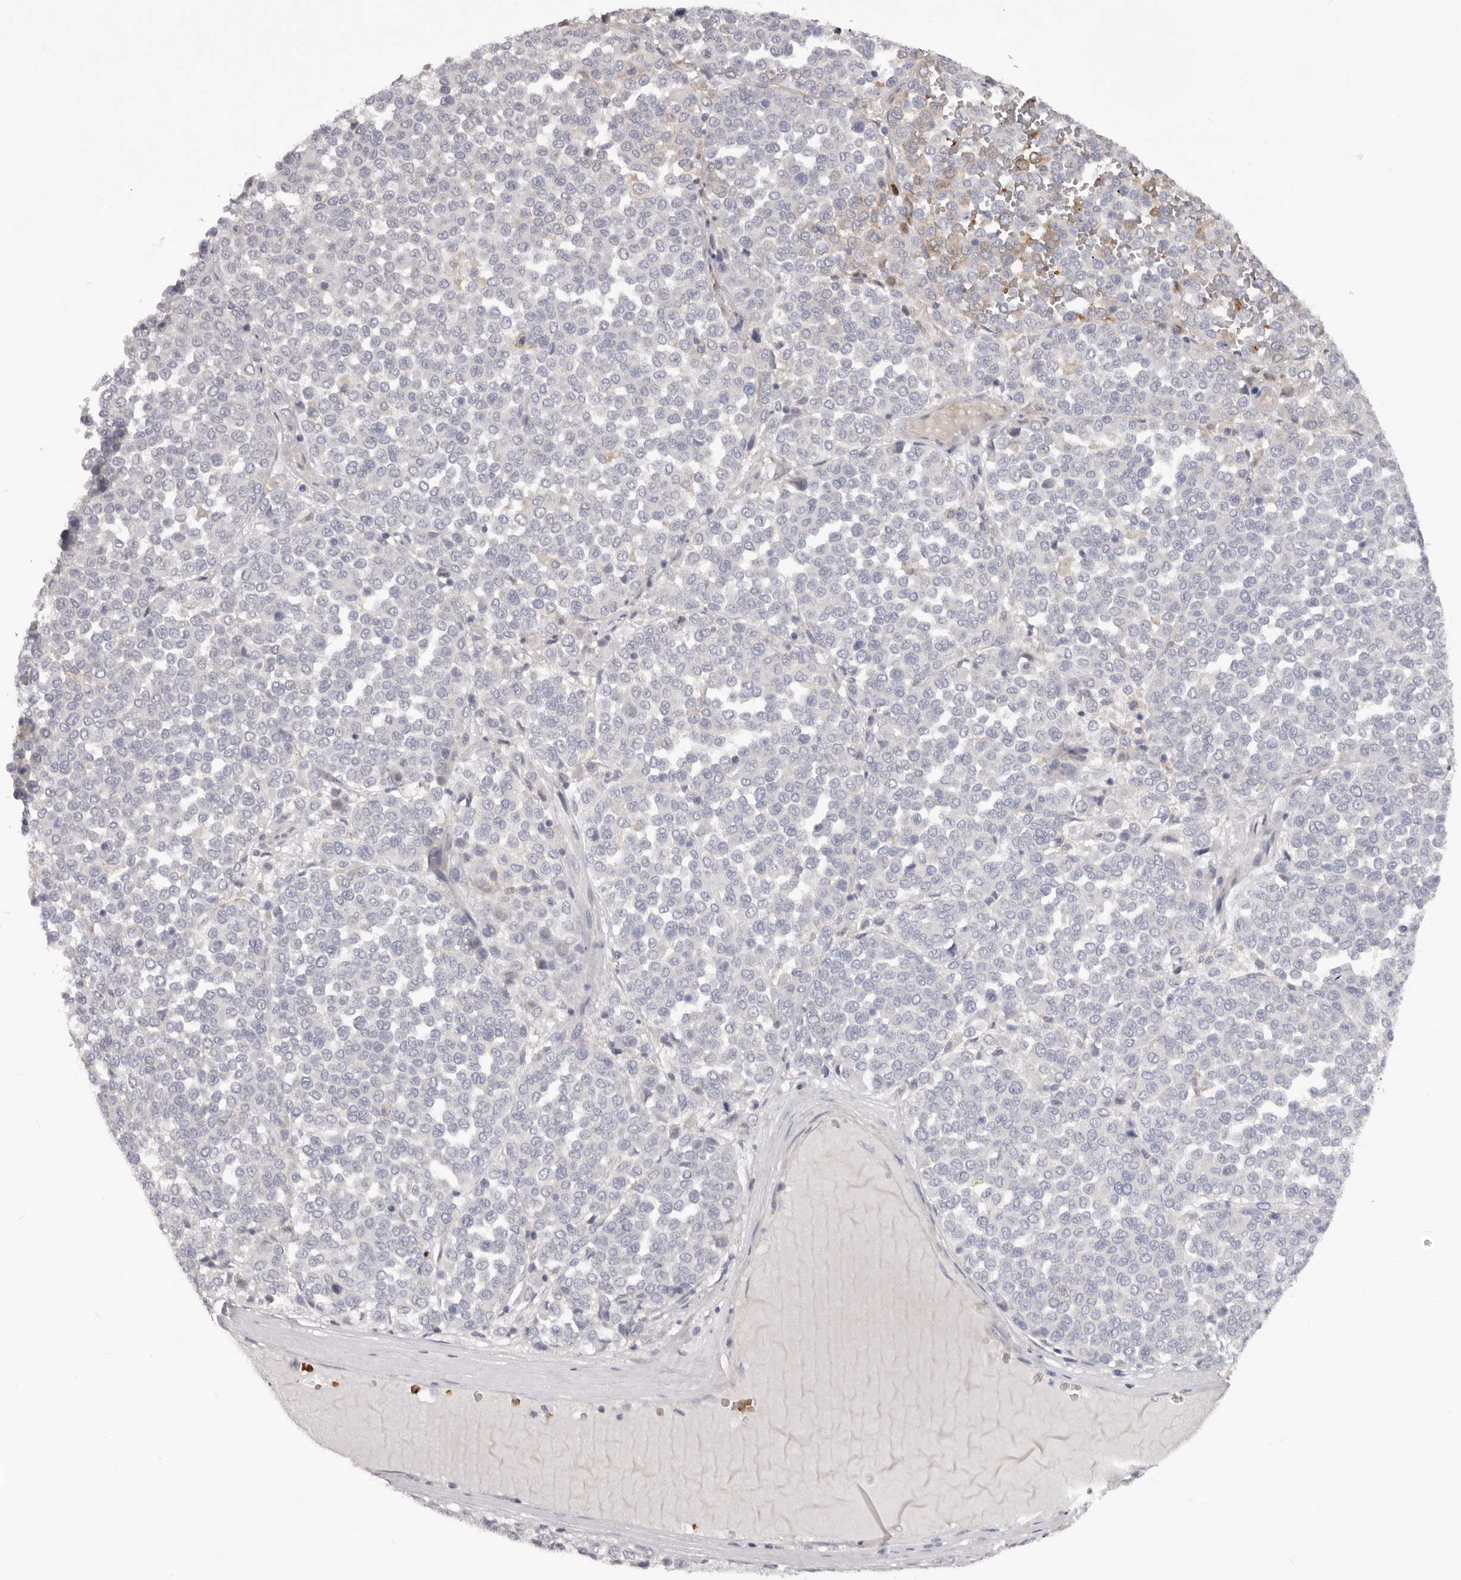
{"staining": {"intensity": "weak", "quantity": "<25%", "location": "cytoplasmic/membranous"}, "tissue": "melanoma", "cell_type": "Tumor cells", "image_type": "cancer", "snomed": [{"axis": "morphology", "description": "Malignant melanoma, Metastatic site"}, {"axis": "topography", "description": "Pancreas"}], "caption": "IHC of human melanoma exhibits no positivity in tumor cells.", "gene": "TNR", "patient": {"sex": "female", "age": 30}}